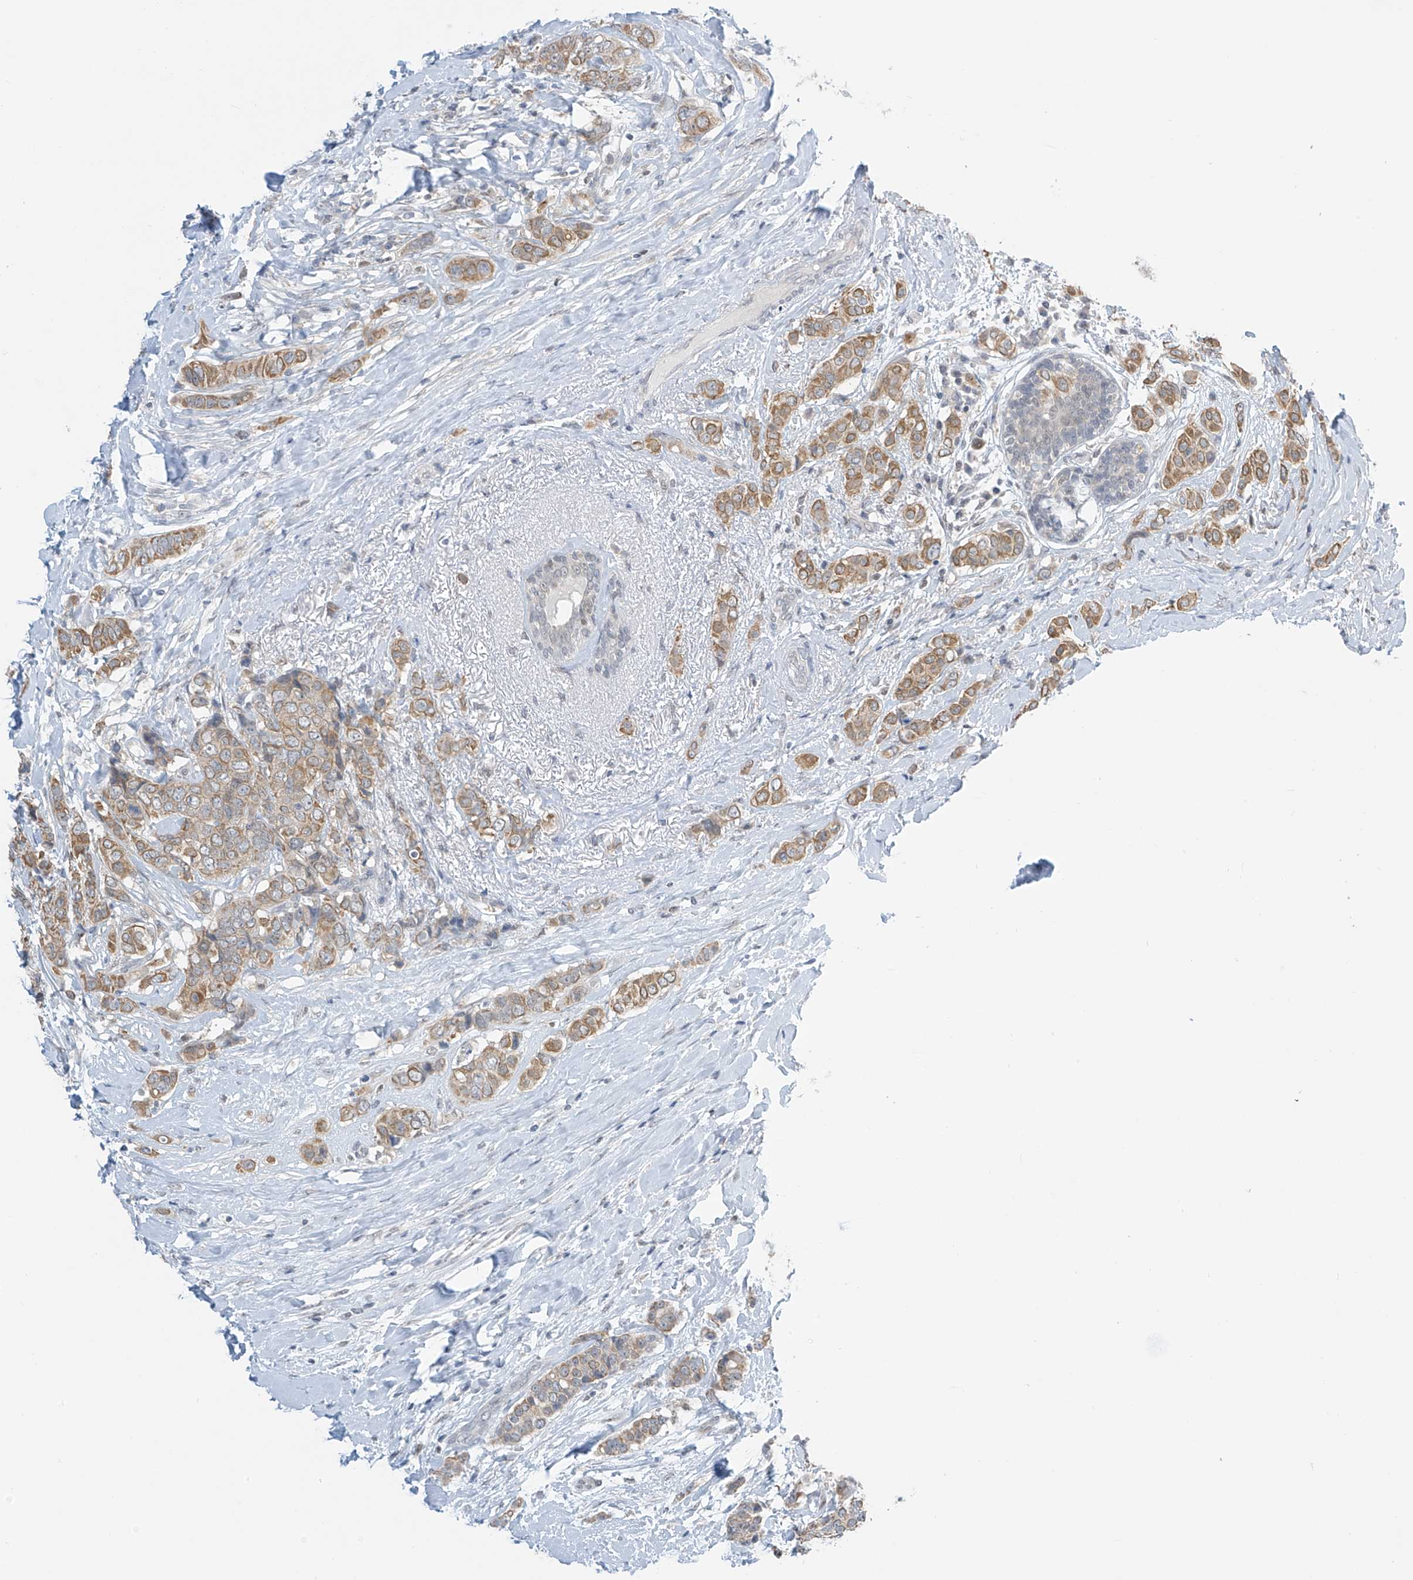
{"staining": {"intensity": "moderate", "quantity": ">75%", "location": "cytoplasmic/membranous"}, "tissue": "breast cancer", "cell_type": "Tumor cells", "image_type": "cancer", "snomed": [{"axis": "morphology", "description": "Lobular carcinoma"}, {"axis": "topography", "description": "Breast"}], "caption": "A medium amount of moderate cytoplasmic/membranous expression is seen in about >75% of tumor cells in breast cancer tissue. Using DAB (brown) and hematoxylin (blue) stains, captured at high magnification using brightfield microscopy.", "gene": "APLF", "patient": {"sex": "female", "age": 51}}